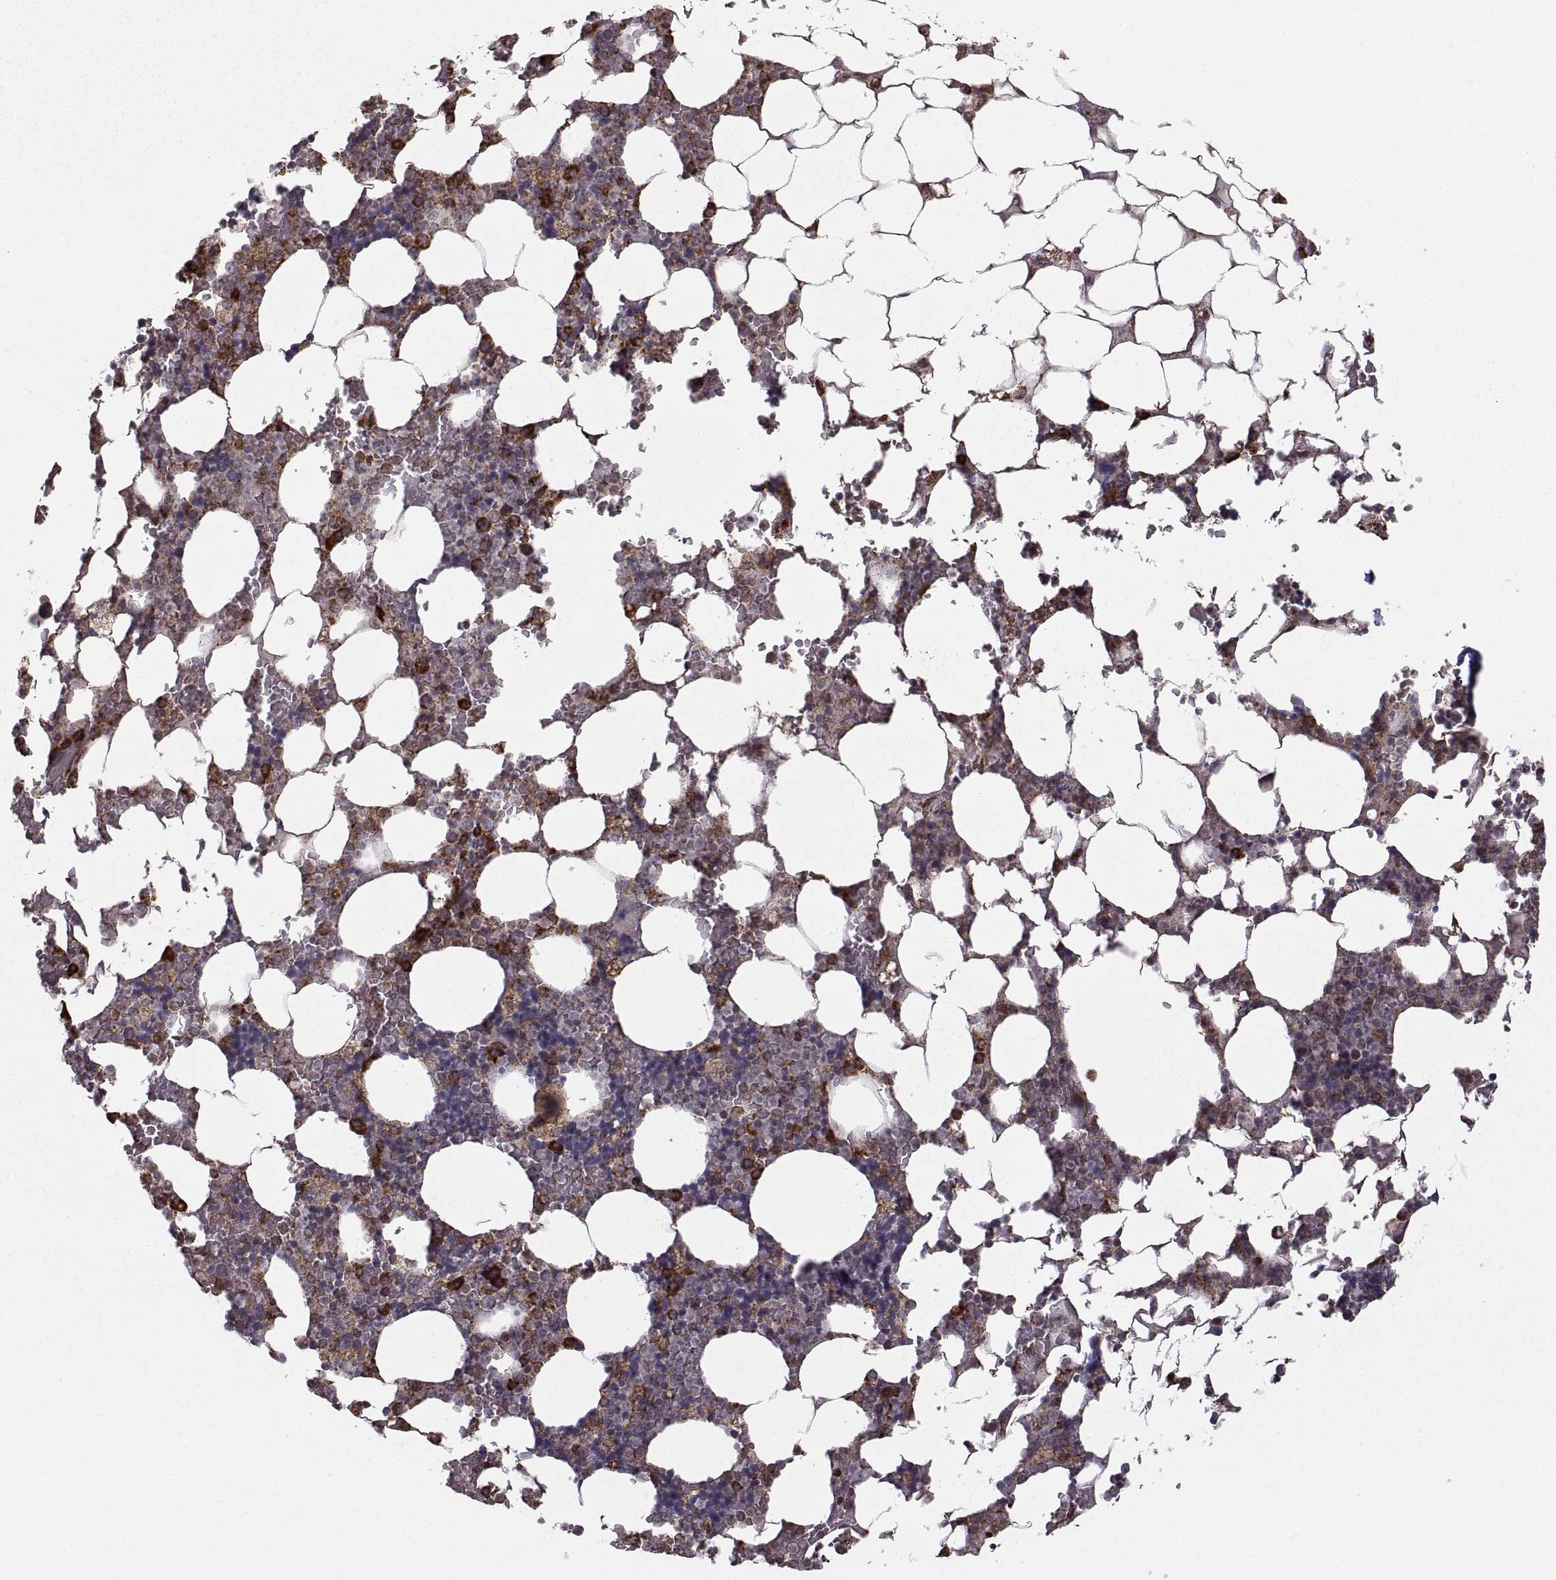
{"staining": {"intensity": "strong", "quantity": "<25%", "location": "cytoplasmic/membranous"}, "tissue": "bone marrow", "cell_type": "Hematopoietic cells", "image_type": "normal", "snomed": [{"axis": "morphology", "description": "Normal tissue, NOS"}, {"axis": "topography", "description": "Bone marrow"}], "caption": "A high-resolution micrograph shows immunohistochemistry staining of normal bone marrow, which reveals strong cytoplasmic/membranous positivity in approximately <25% of hematopoietic cells.", "gene": "PDIA3", "patient": {"sex": "male", "age": 51}}